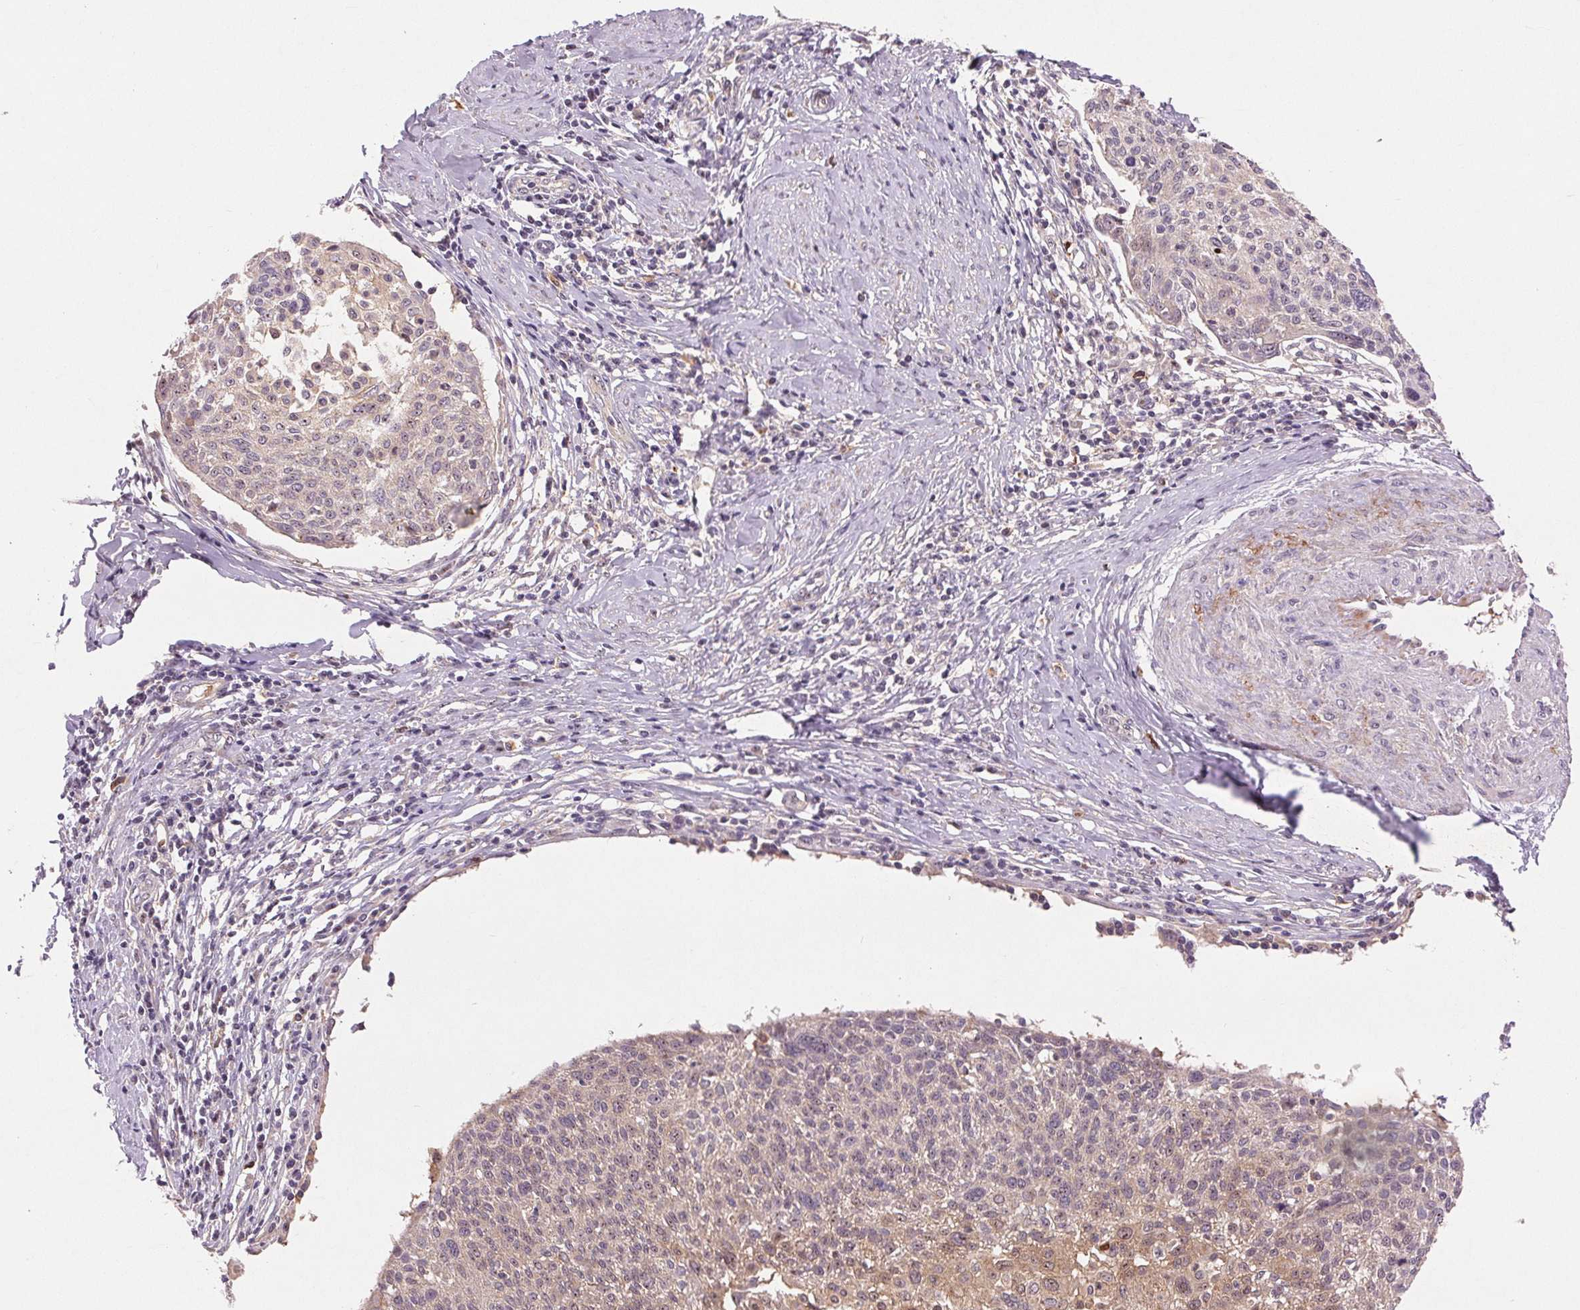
{"staining": {"intensity": "weak", "quantity": "<25%", "location": "cytoplasmic/membranous"}, "tissue": "cervical cancer", "cell_type": "Tumor cells", "image_type": "cancer", "snomed": [{"axis": "morphology", "description": "Squamous cell carcinoma, NOS"}, {"axis": "topography", "description": "Cervix"}], "caption": "Tumor cells are negative for protein expression in human cervical squamous cell carcinoma. (Immunohistochemistry, brightfield microscopy, high magnification).", "gene": "RANBP3L", "patient": {"sex": "female", "age": 49}}